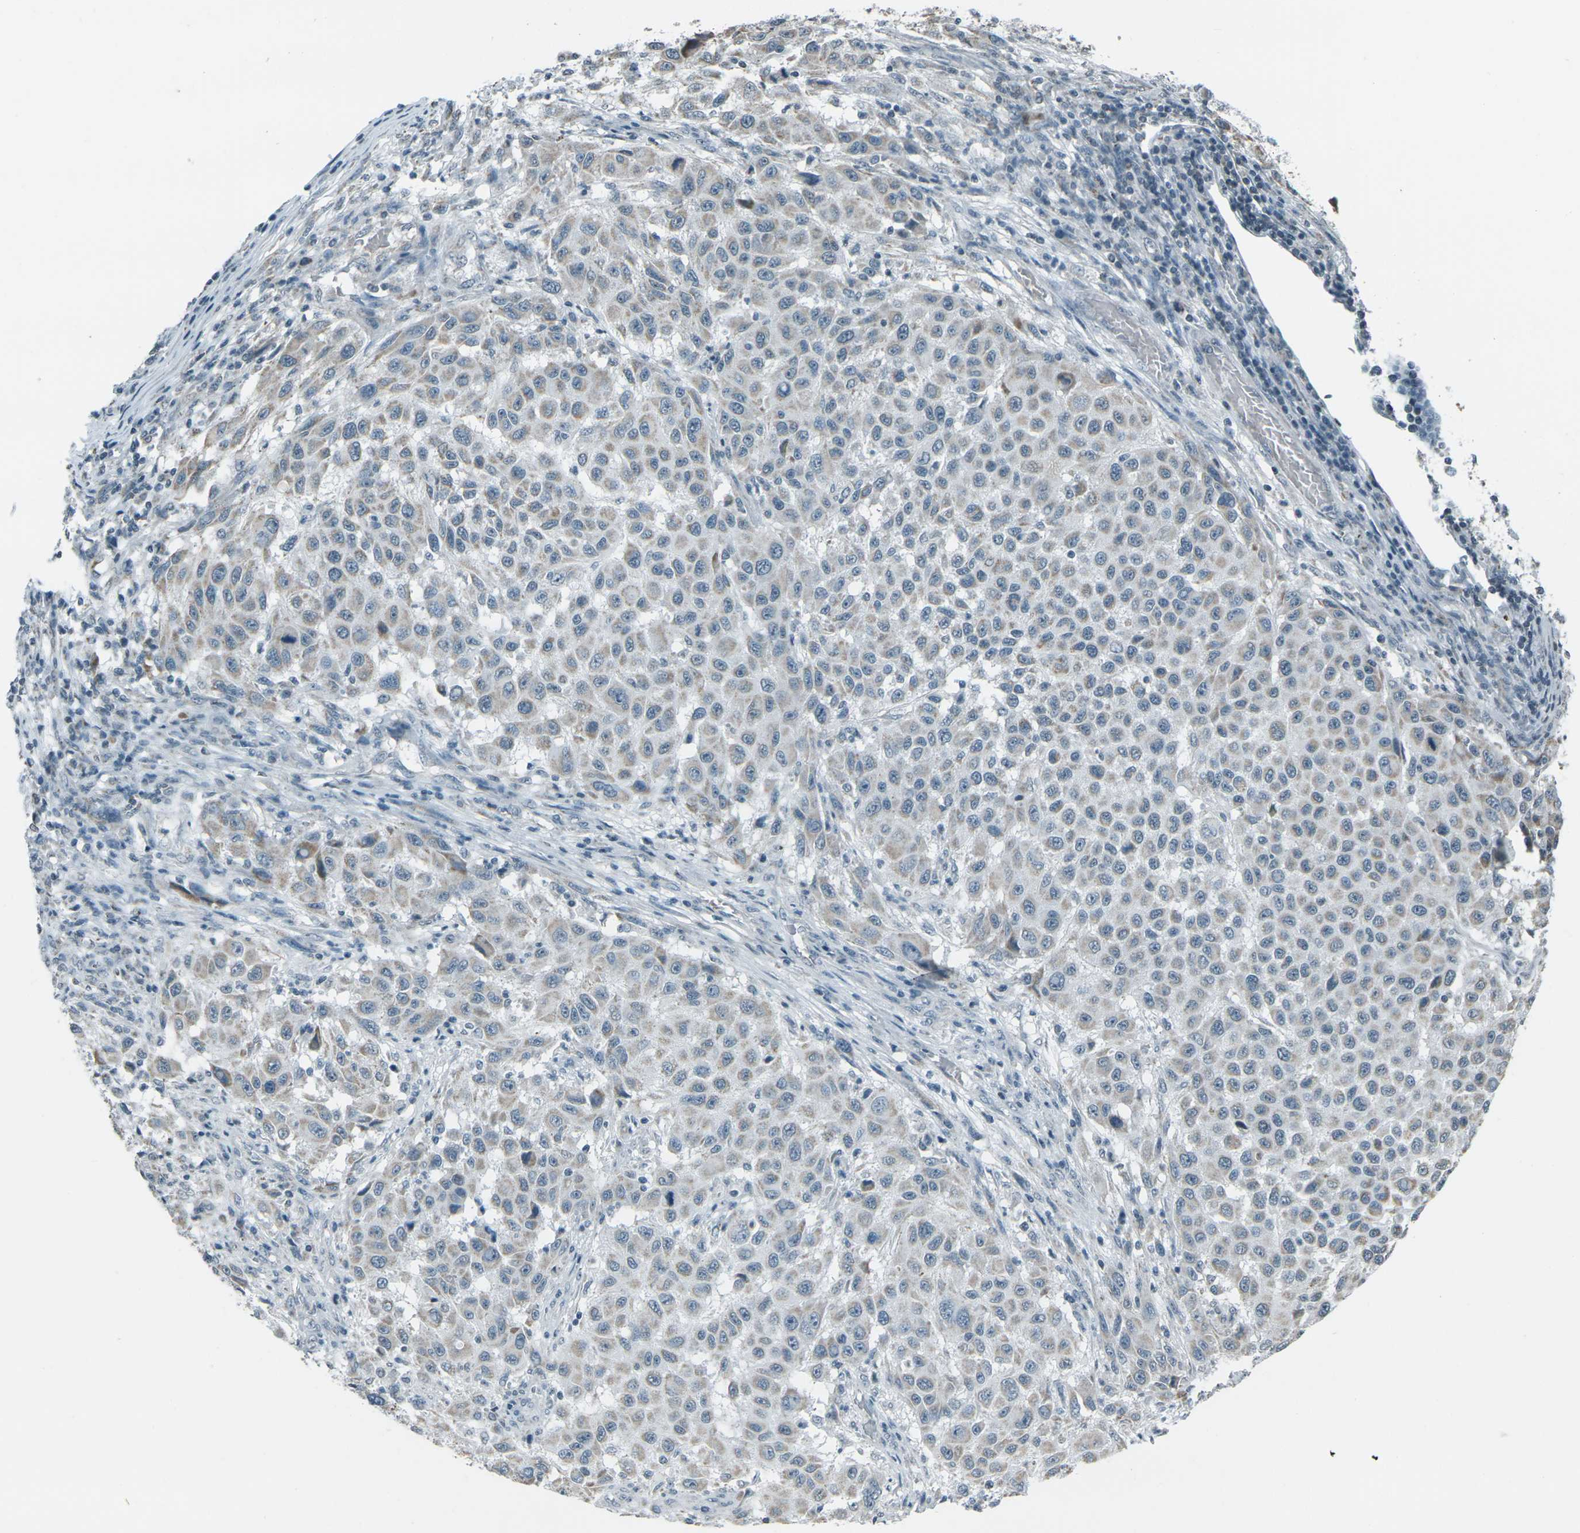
{"staining": {"intensity": "weak", "quantity": "<25%", "location": "cytoplasmic/membranous"}, "tissue": "melanoma", "cell_type": "Tumor cells", "image_type": "cancer", "snomed": [{"axis": "morphology", "description": "Malignant melanoma, Metastatic site"}, {"axis": "topography", "description": "Lymph node"}], "caption": "Melanoma was stained to show a protein in brown. There is no significant positivity in tumor cells. Nuclei are stained in blue.", "gene": "H2BC1", "patient": {"sex": "male", "age": 61}}